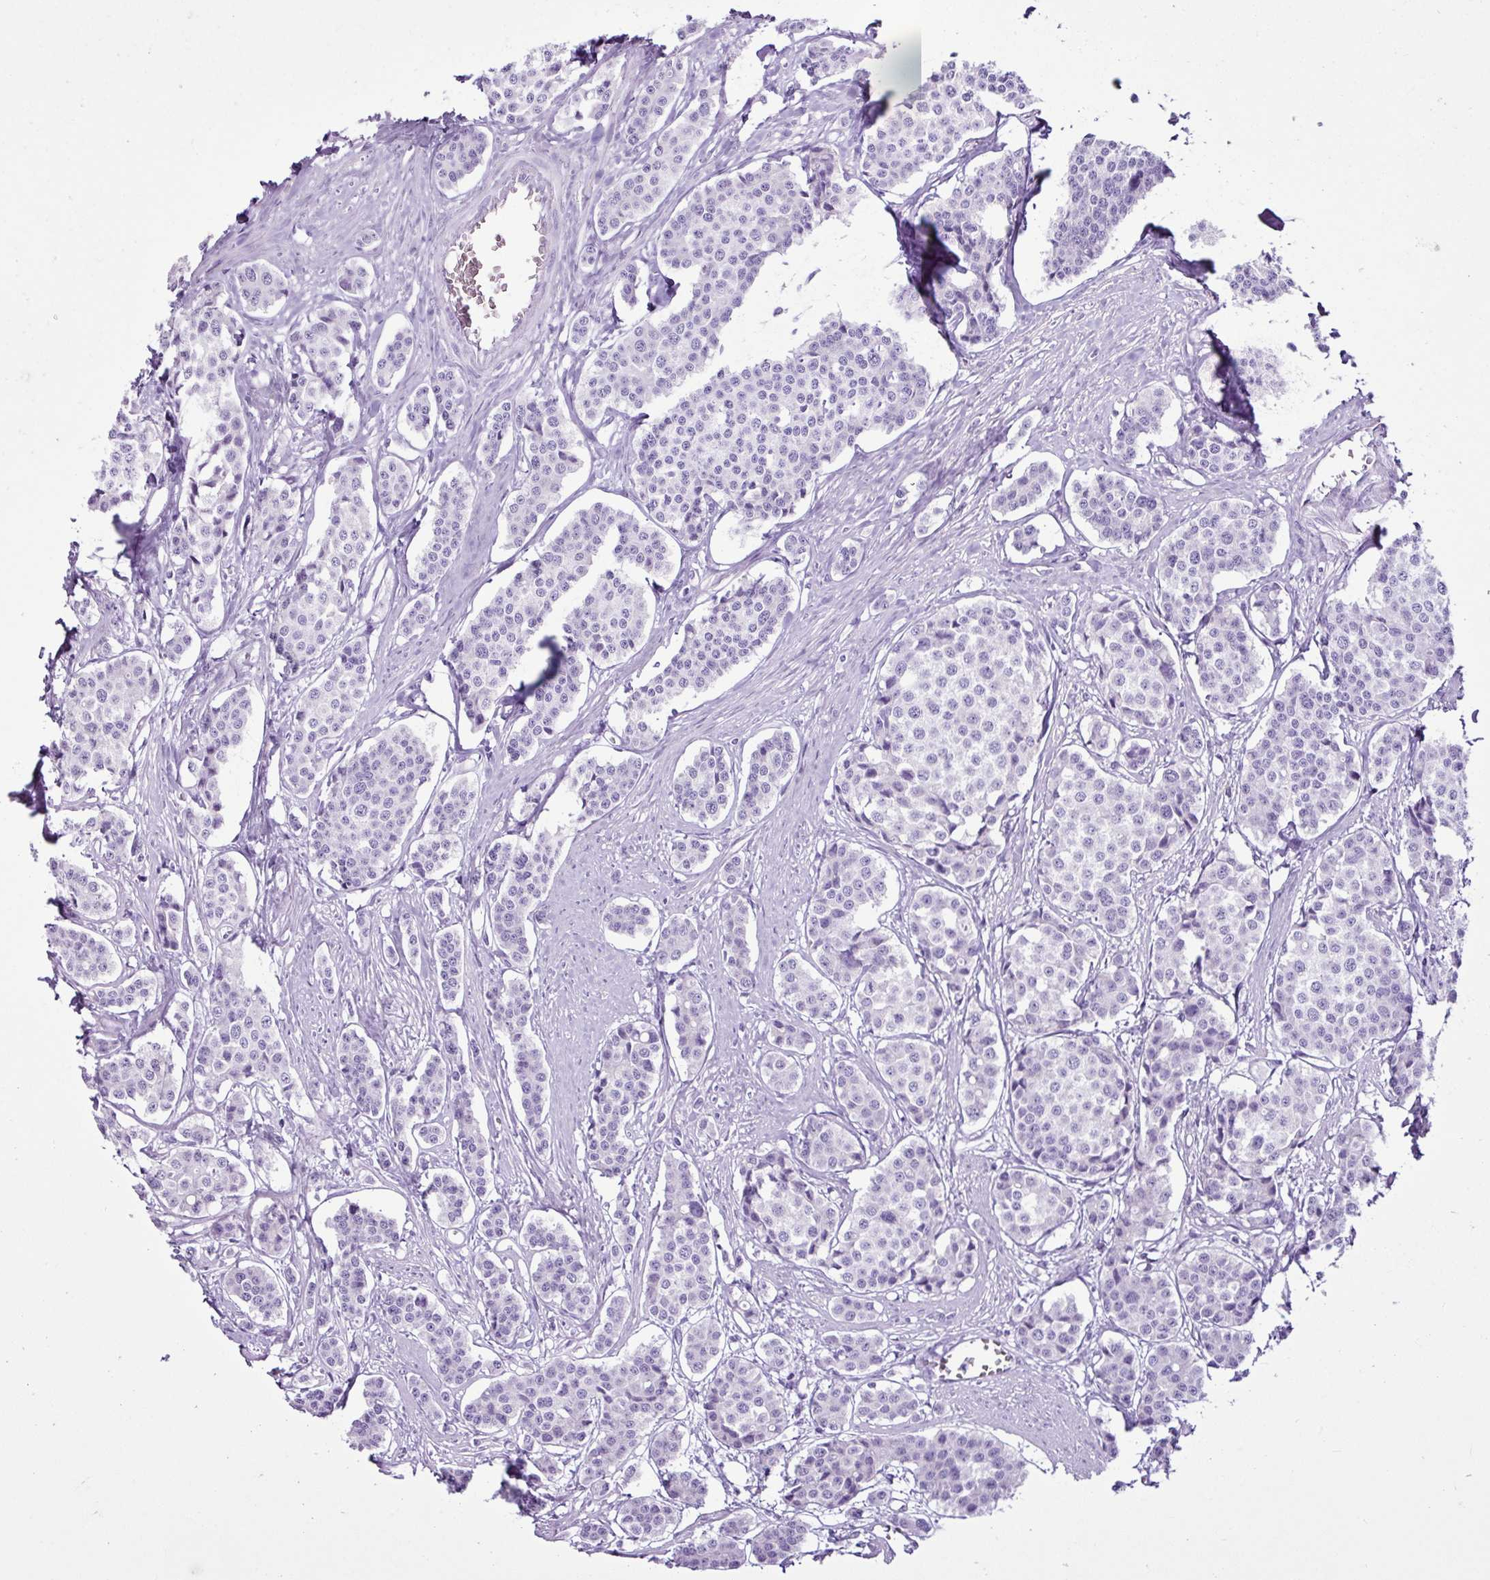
{"staining": {"intensity": "negative", "quantity": "none", "location": "none"}, "tissue": "carcinoid", "cell_type": "Tumor cells", "image_type": "cancer", "snomed": [{"axis": "morphology", "description": "Carcinoid, malignant, NOS"}, {"axis": "topography", "description": "Small intestine"}], "caption": "A high-resolution micrograph shows IHC staining of carcinoid (malignant), which displays no significant expression in tumor cells.", "gene": "LILRB4", "patient": {"sex": "male", "age": 60}}